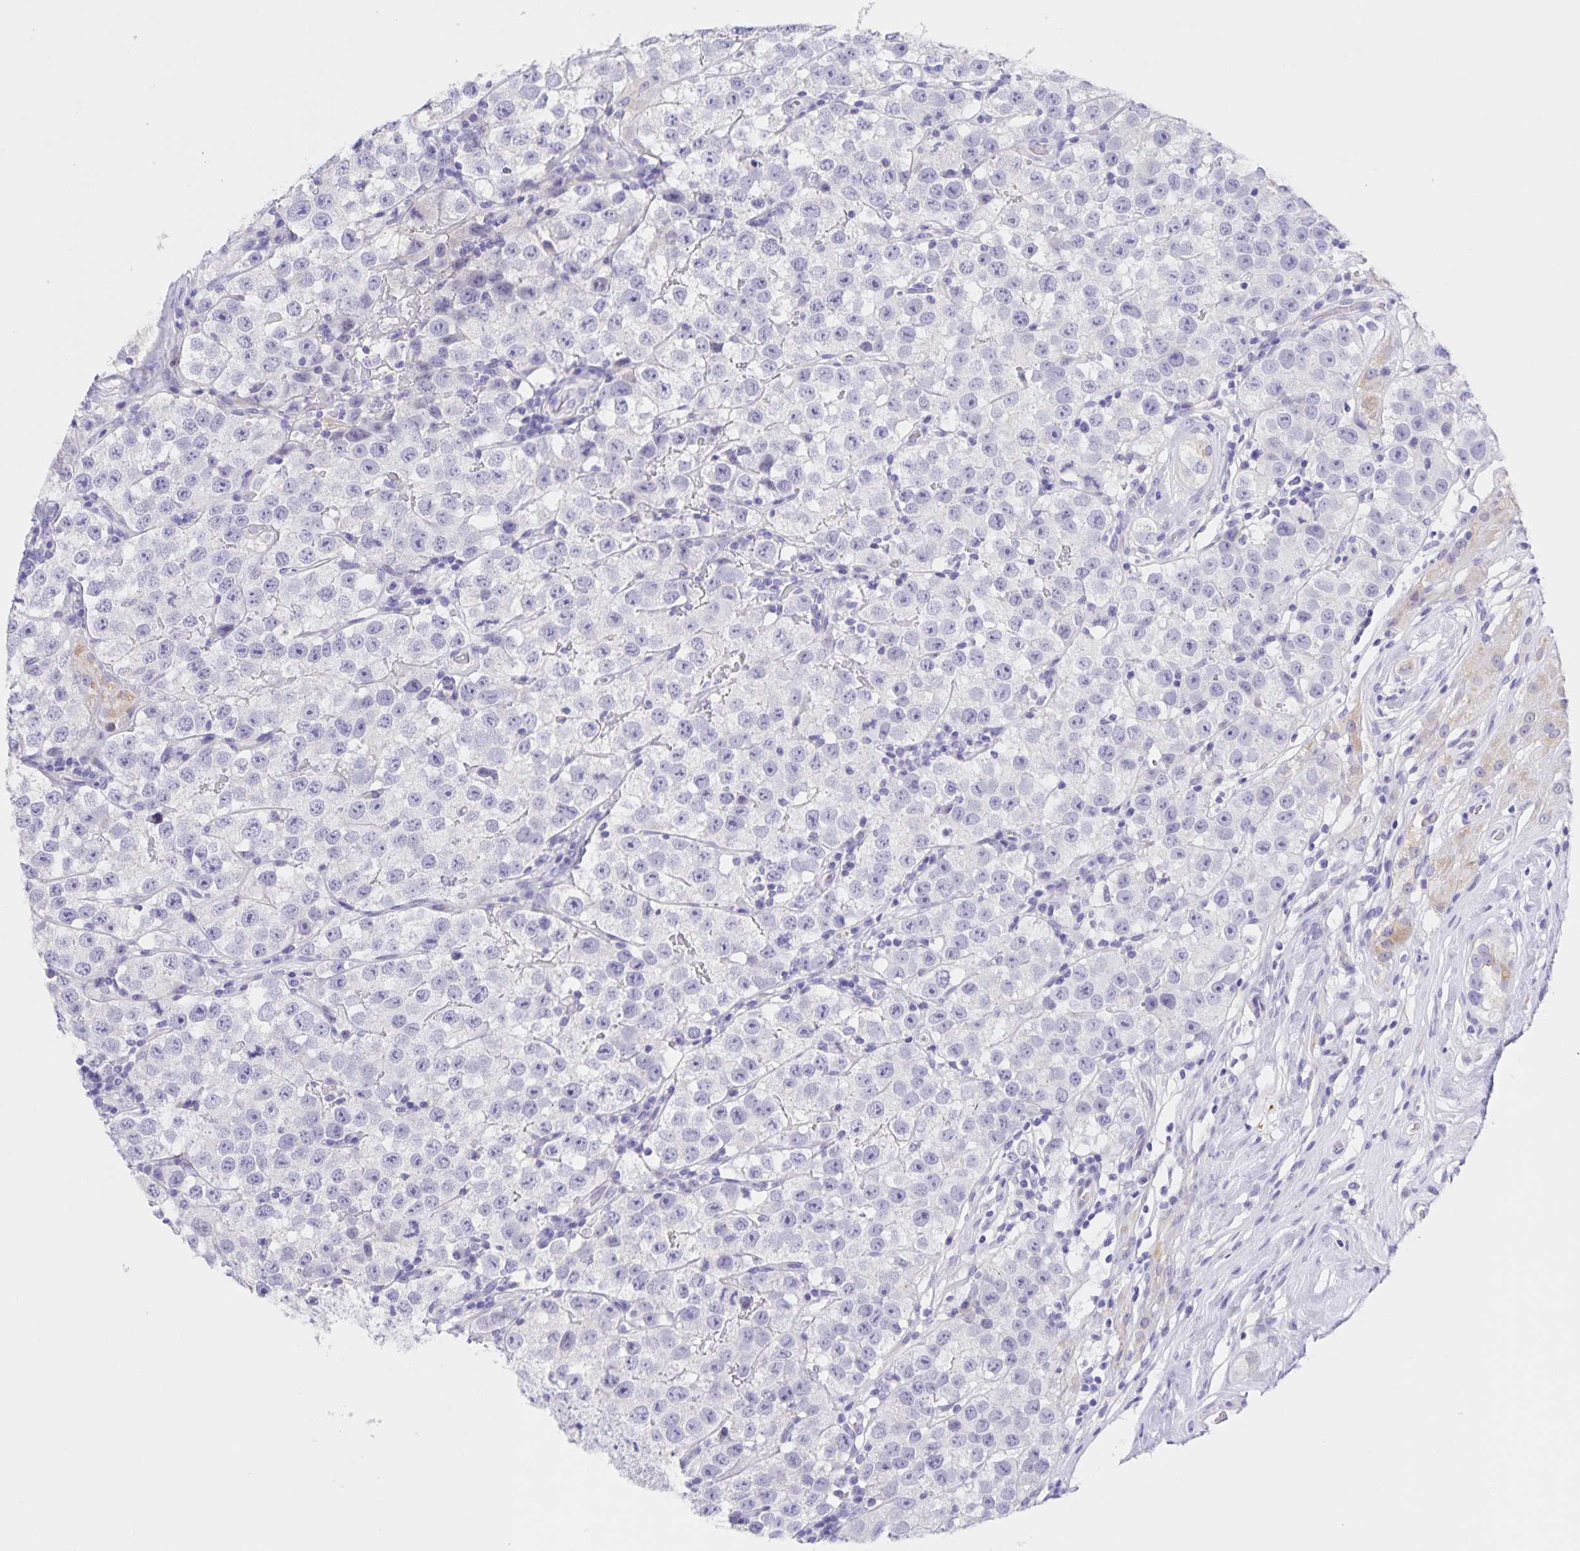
{"staining": {"intensity": "negative", "quantity": "none", "location": "none"}, "tissue": "testis cancer", "cell_type": "Tumor cells", "image_type": "cancer", "snomed": [{"axis": "morphology", "description": "Seminoma, NOS"}, {"axis": "topography", "description": "Testis"}], "caption": "Tumor cells are negative for protein expression in human seminoma (testis). The staining was performed using DAB (3,3'-diaminobenzidine) to visualize the protein expression in brown, while the nuclei were stained in blue with hematoxylin (Magnification: 20x).", "gene": "DMGDH", "patient": {"sex": "male", "age": 34}}